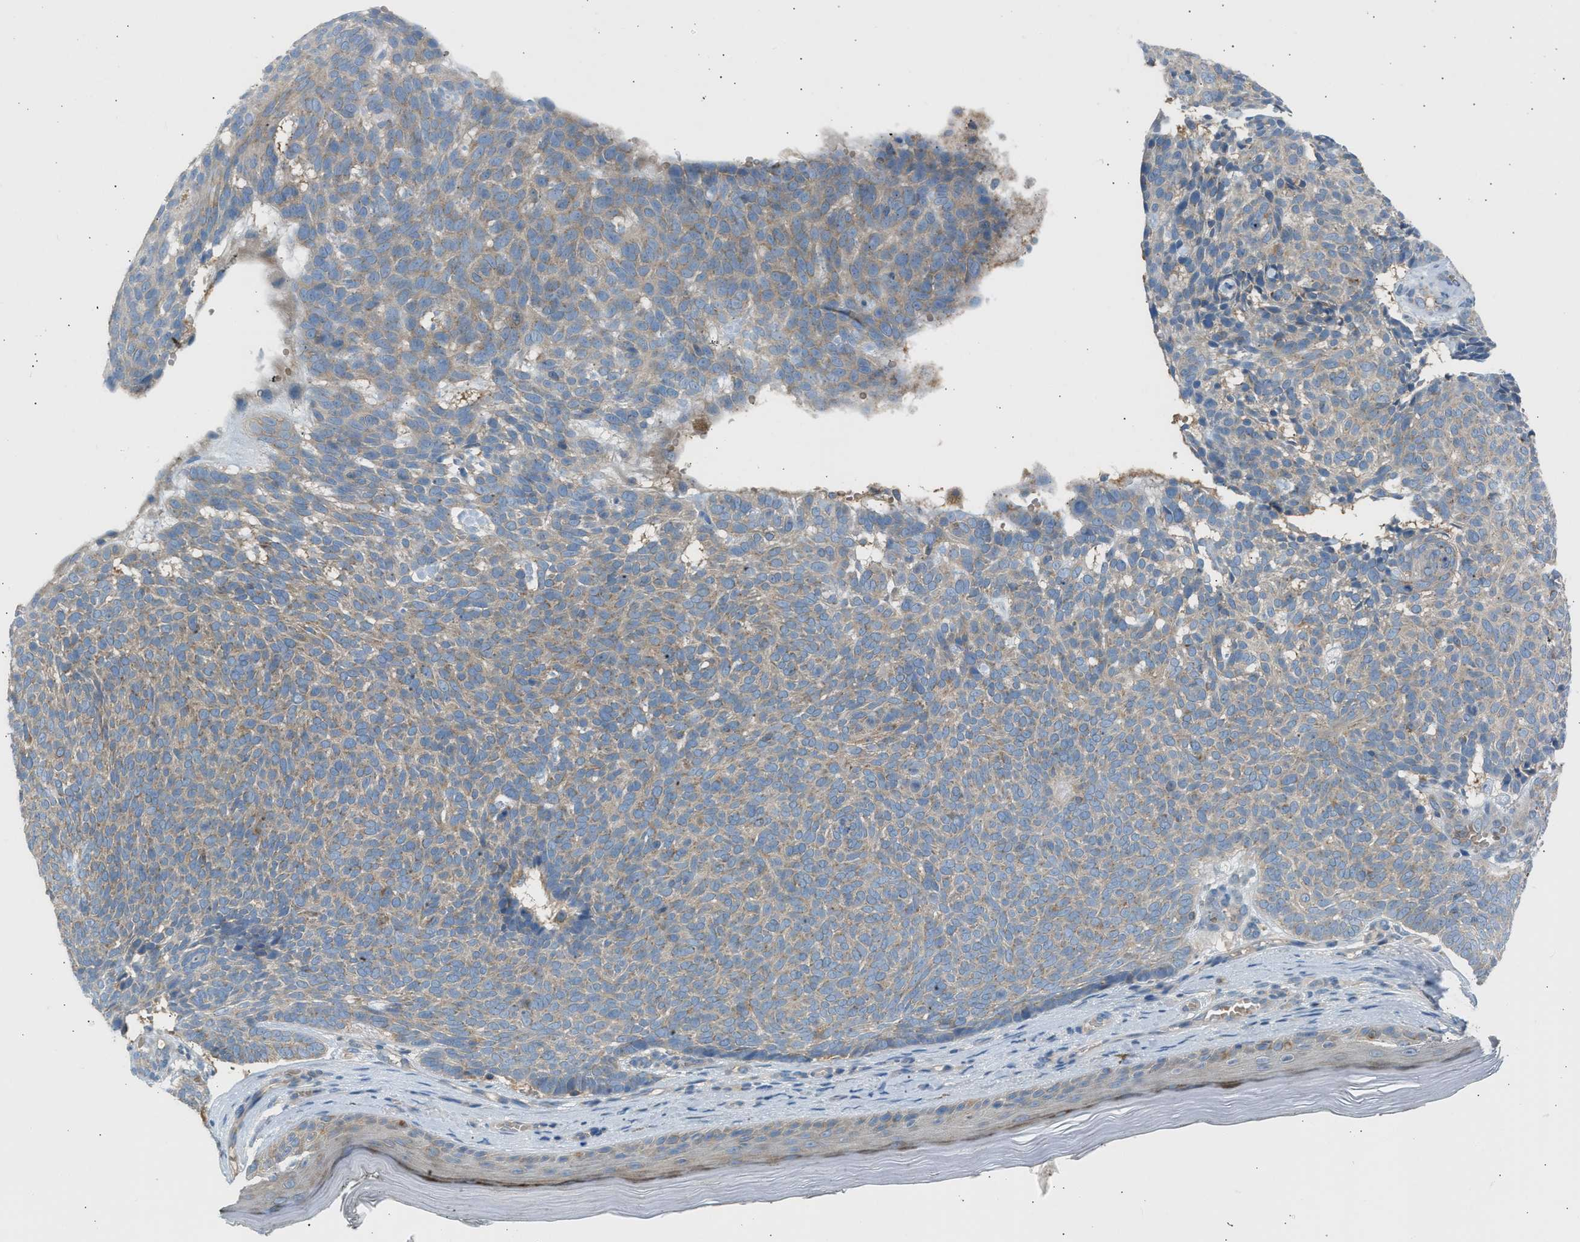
{"staining": {"intensity": "weak", "quantity": ">75%", "location": "cytoplasmic/membranous"}, "tissue": "skin cancer", "cell_type": "Tumor cells", "image_type": "cancer", "snomed": [{"axis": "morphology", "description": "Basal cell carcinoma"}, {"axis": "topography", "description": "Skin"}], "caption": "Protein analysis of skin basal cell carcinoma tissue displays weak cytoplasmic/membranous staining in approximately >75% of tumor cells.", "gene": "TRIM50", "patient": {"sex": "male", "age": 61}}